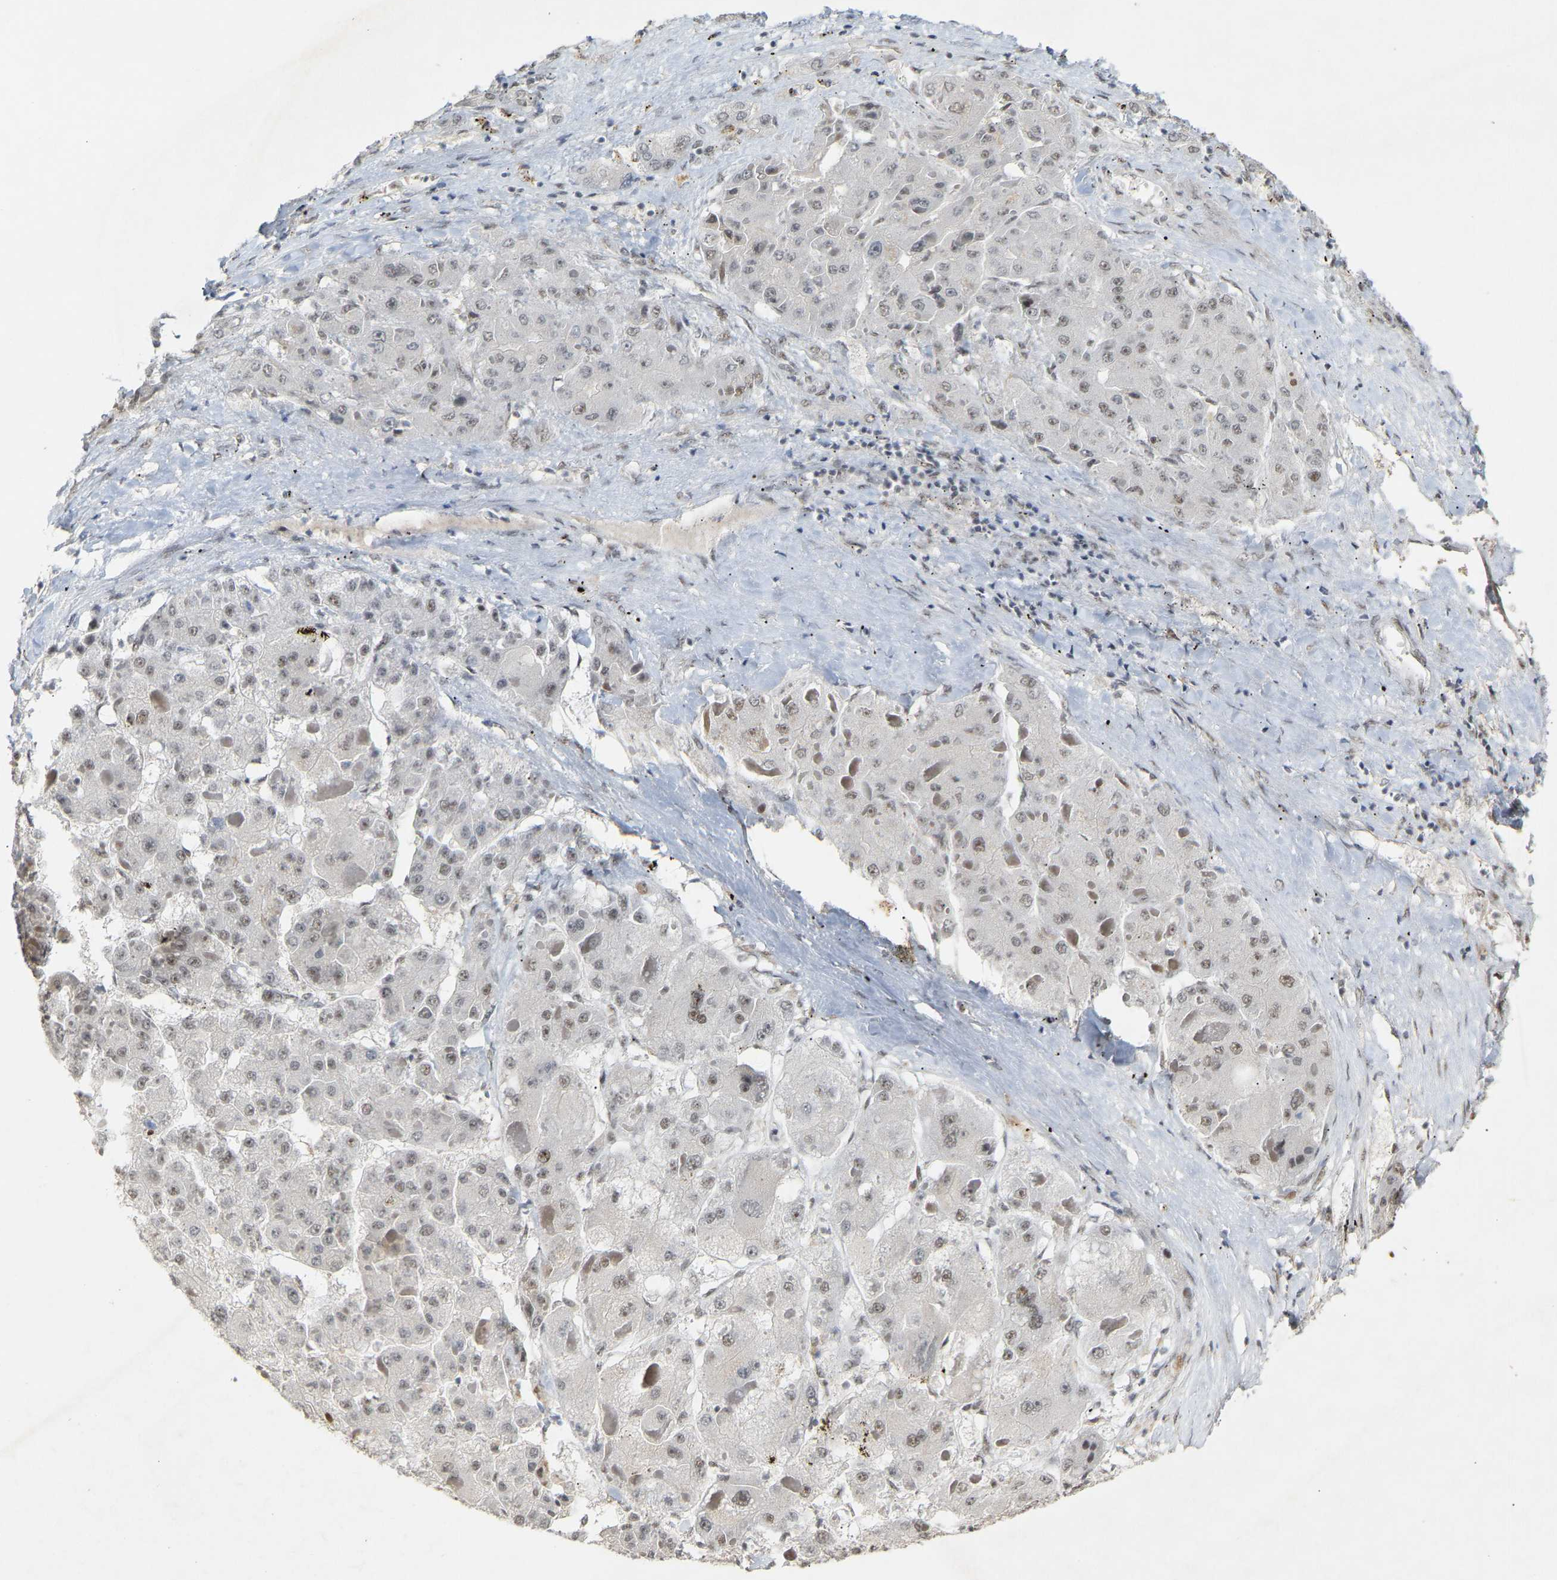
{"staining": {"intensity": "negative", "quantity": "none", "location": "none"}, "tissue": "liver cancer", "cell_type": "Tumor cells", "image_type": "cancer", "snomed": [{"axis": "morphology", "description": "Carcinoma, Hepatocellular, NOS"}, {"axis": "topography", "description": "Liver"}], "caption": "Tumor cells are negative for protein expression in human liver cancer (hepatocellular carcinoma). The staining is performed using DAB (3,3'-diaminobenzidine) brown chromogen with nuclei counter-stained in using hematoxylin.", "gene": "NELFB", "patient": {"sex": "female", "age": 73}}